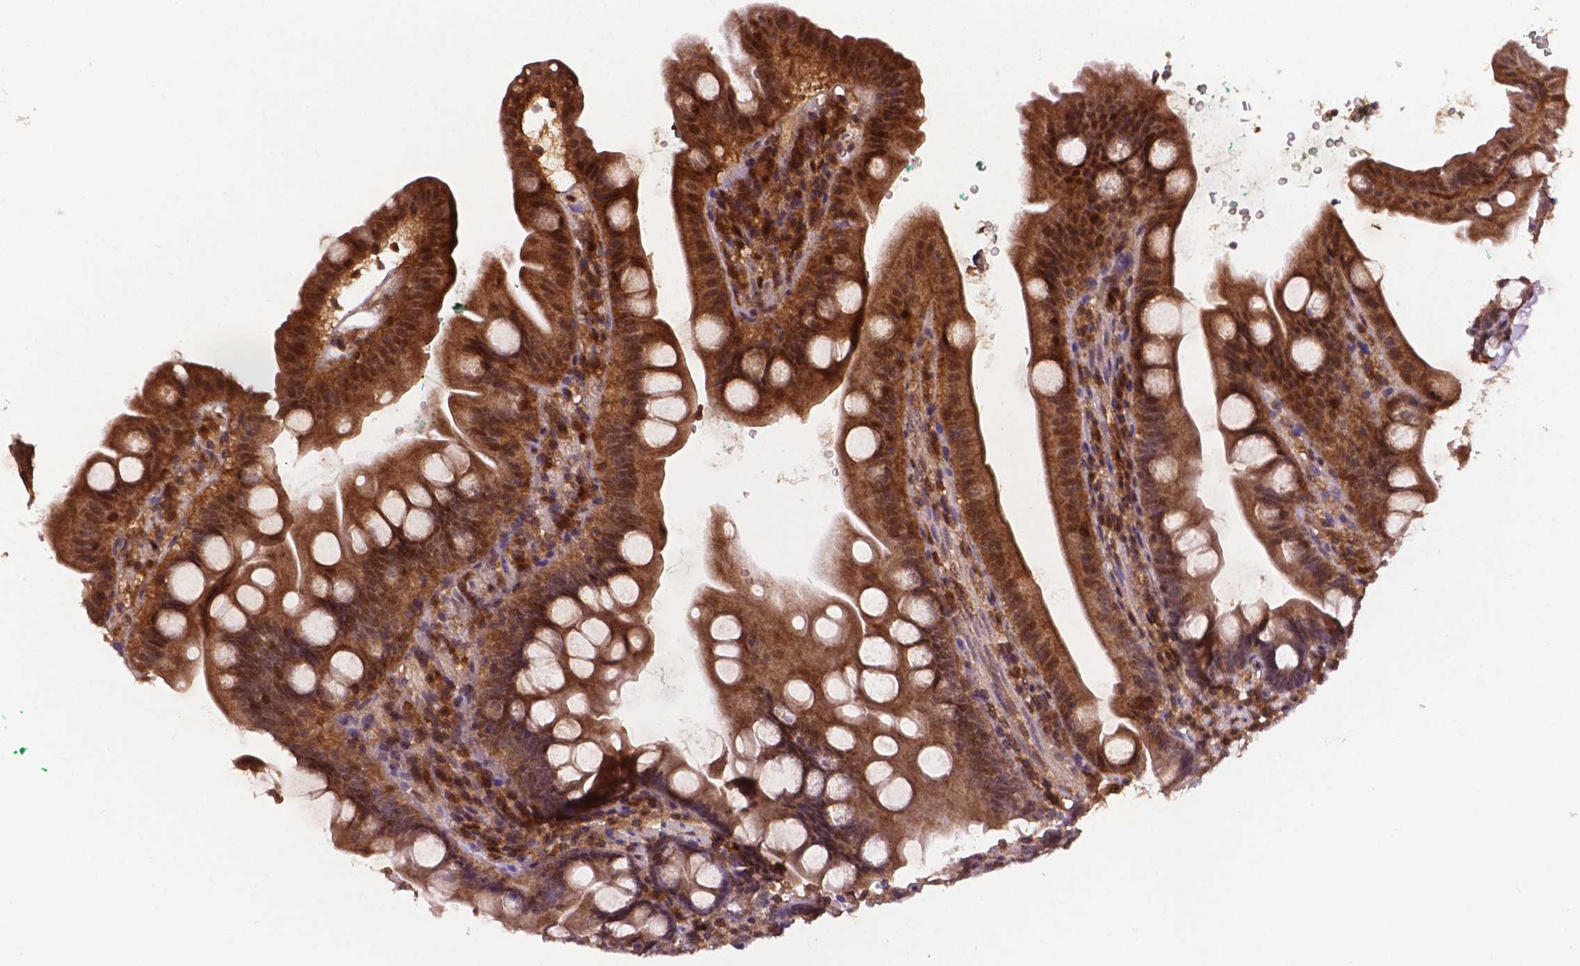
{"staining": {"intensity": "moderate", "quantity": ">75%", "location": "cytoplasmic/membranous,nuclear"}, "tissue": "duodenum", "cell_type": "Glandular cells", "image_type": "normal", "snomed": [{"axis": "morphology", "description": "Normal tissue, NOS"}, {"axis": "topography", "description": "Duodenum"}], "caption": "A medium amount of moderate cytoplasmic/membranous,nuclear expression is seen in about >75% of glandular cells in unremarkable duodenum. The protein of interest is shown in brown color, while the nuclei are stained blue.", "gene": "UBE2L6", "patient": {"sex": "female", "age": 67}}